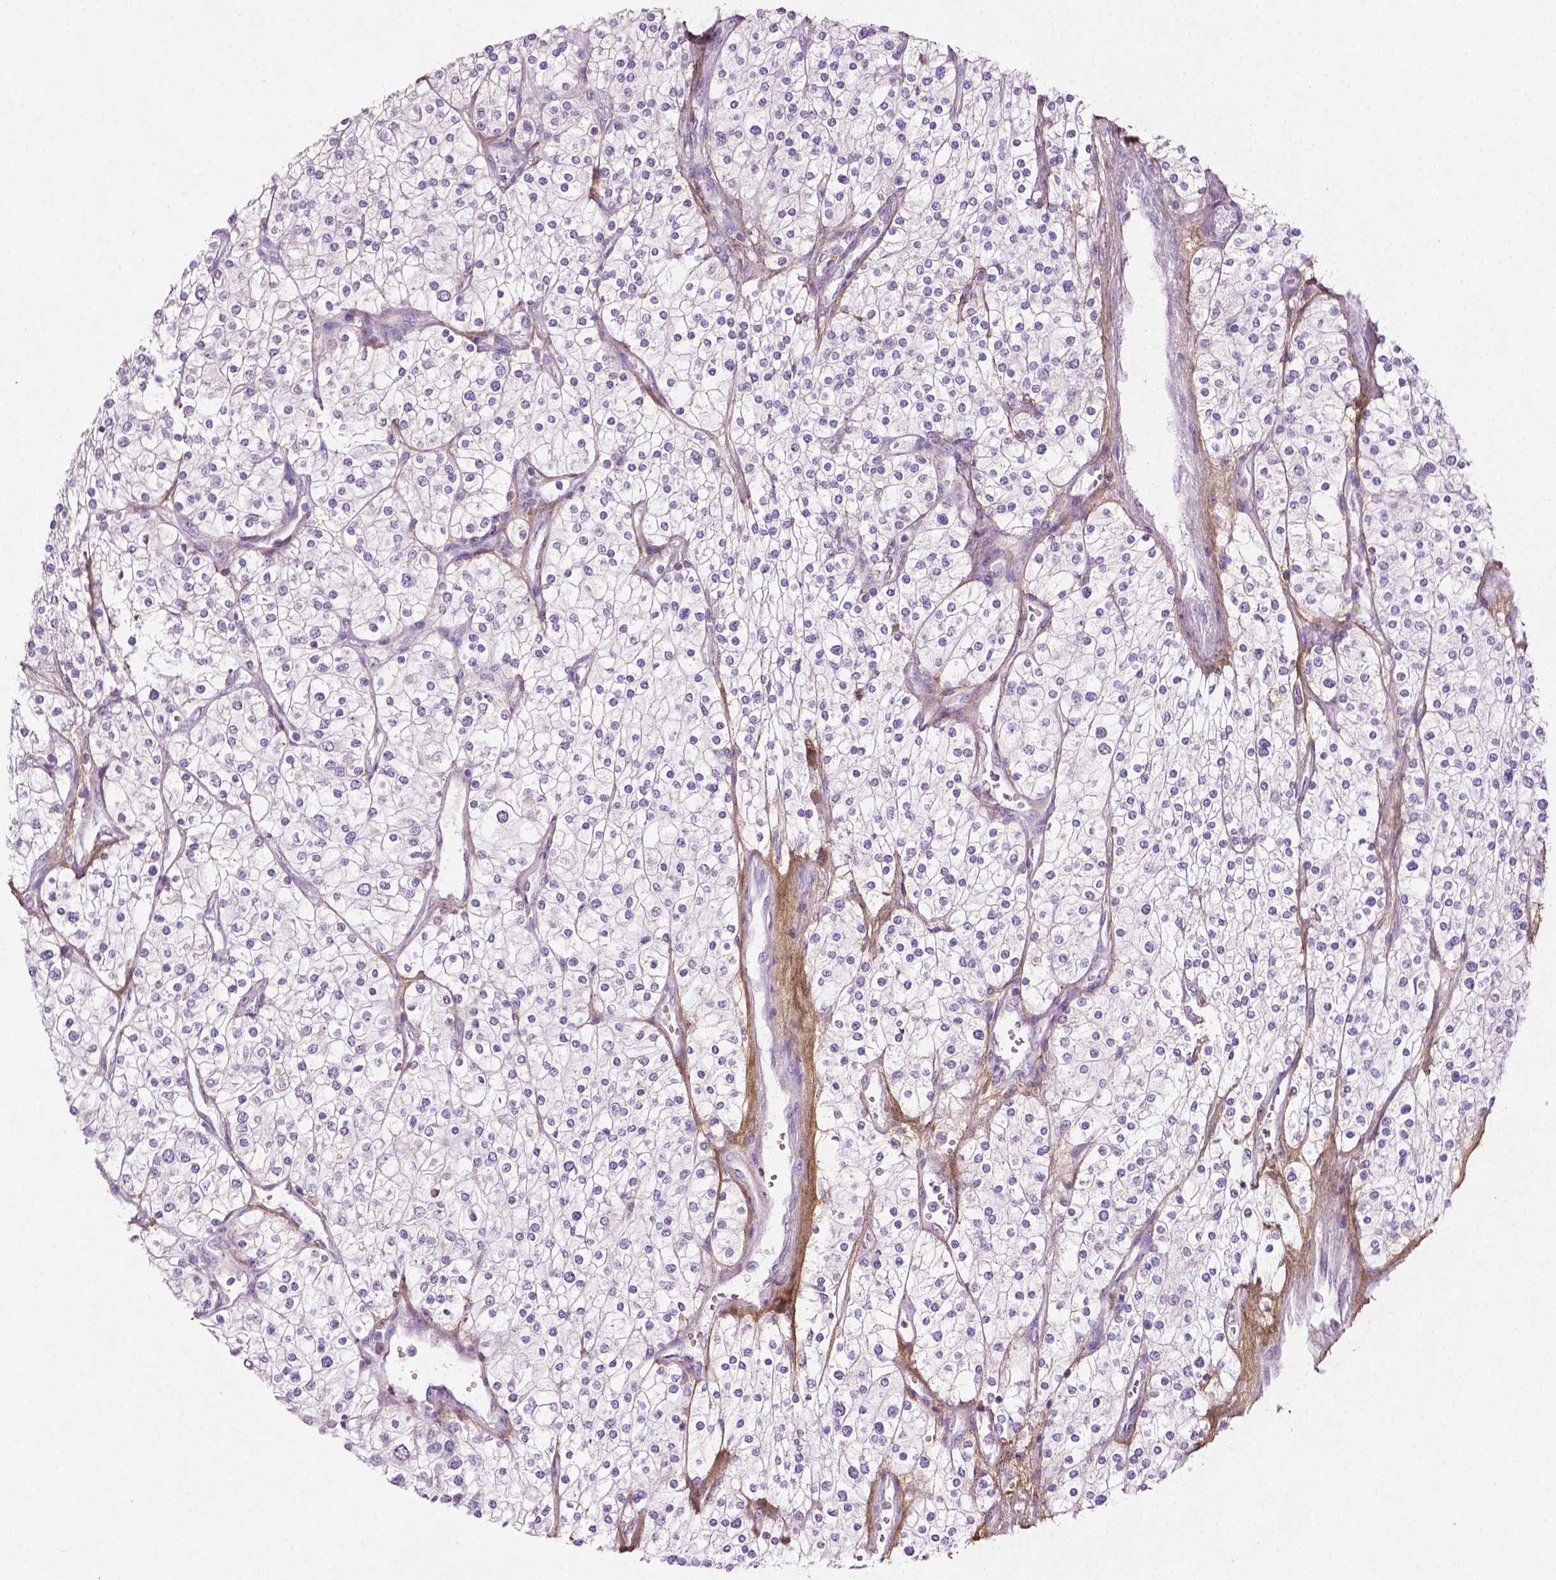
{"staining": {"intensity": "negative", "quantity": "none", "location": "none"}, "tissue": "renal cancer", "cell_type": "Tumor cells", "image_type": "cancer", "snomed": [{"axis": "morphology", "description": "Adenocarcinoma, NOS"}, {"axis": "topography", "description": "Kidney"}], "caption": "IHC histopathology image of adenocarcinoma (renal) stained for a protein (brown), which shows no staining in tumor cells.", "gene": "DLG2", "patient": {"sex": "male", "age": 80}}